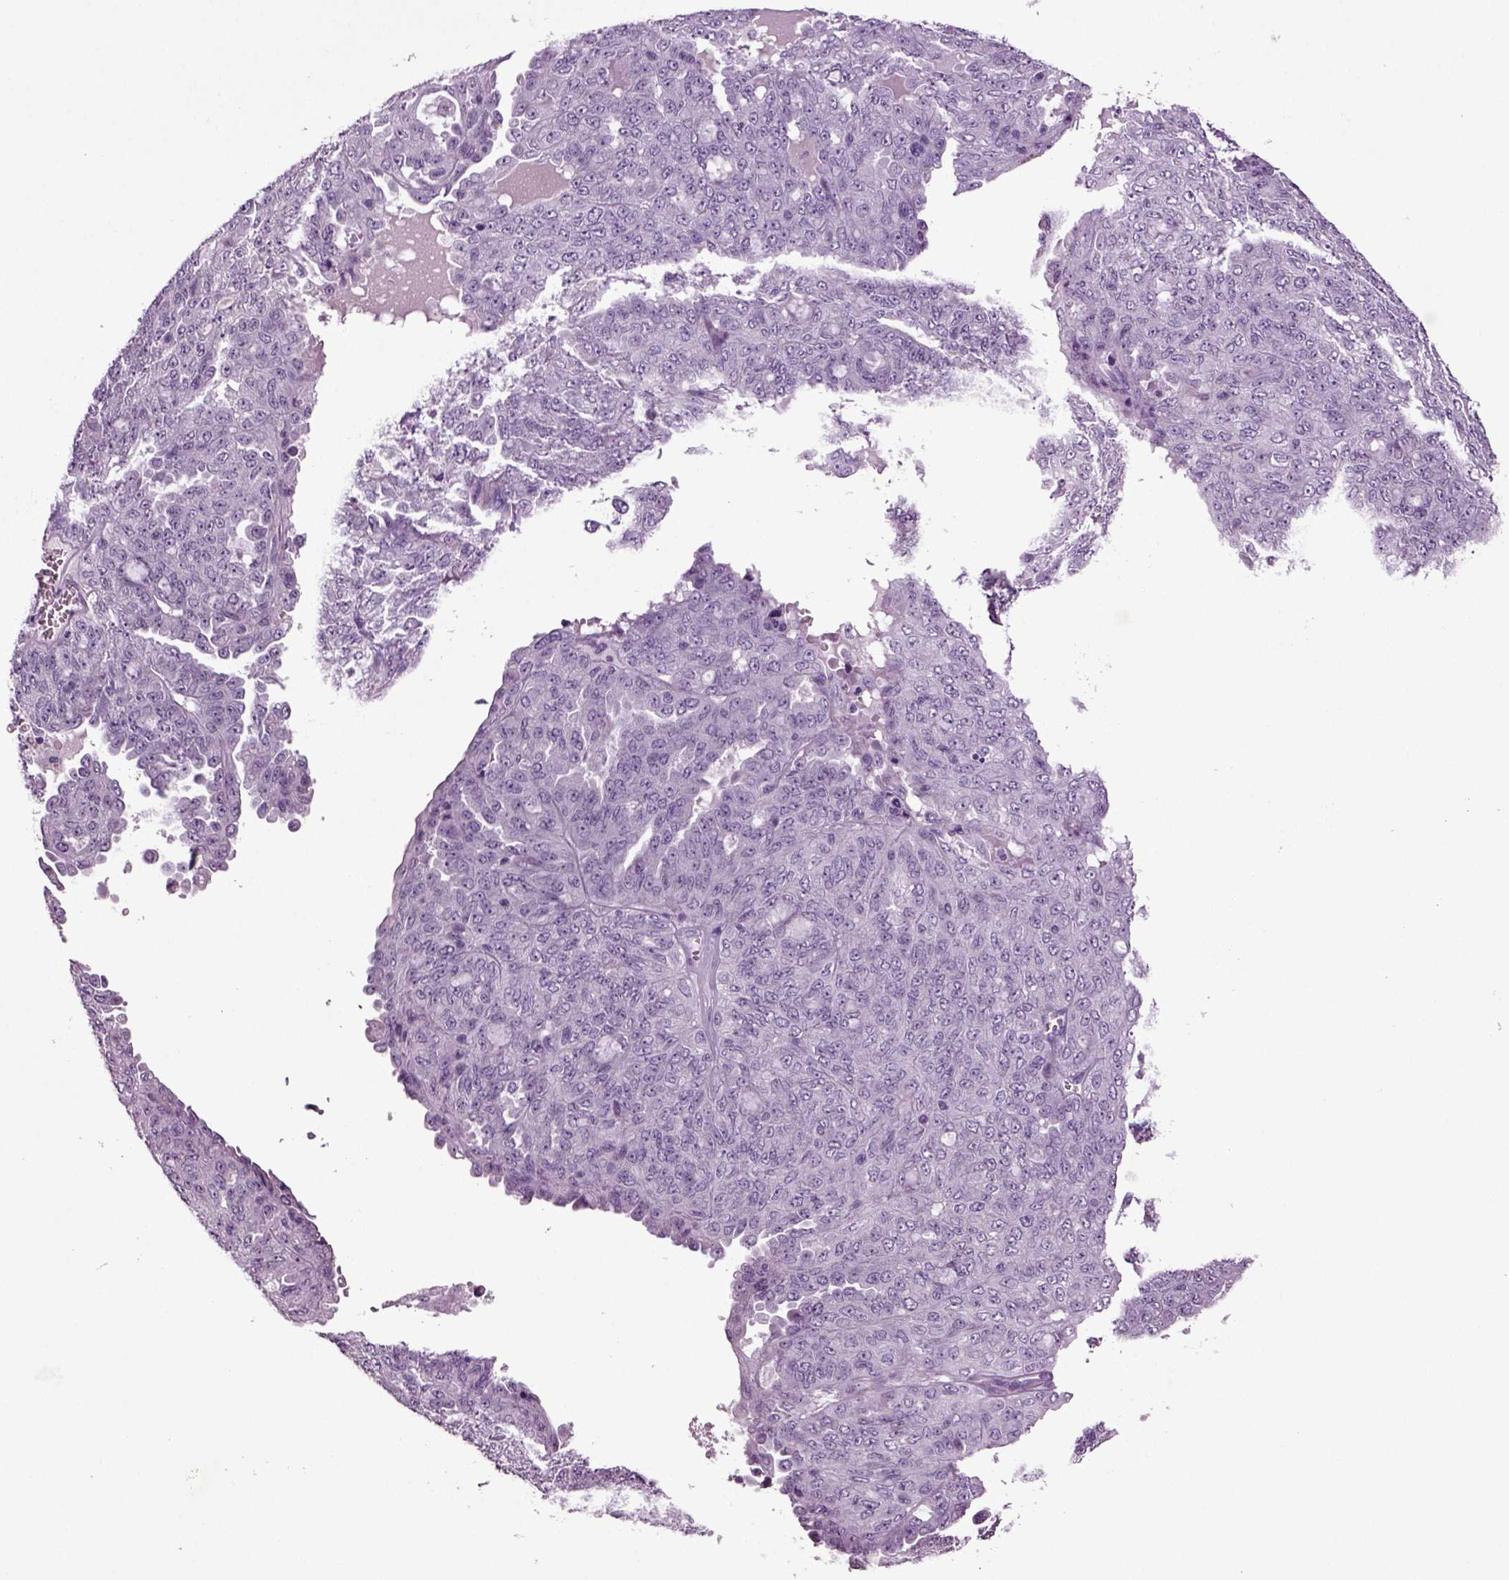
{"staining": {"intensity": "negative", "quantity": "none", "location": "none"}, "tissue": "ovarian cancer", "cell_type": "Tumor cells", "image_type": "cancer", "snomed": [{"axis": "morphology", "description": "Cystadenocarcinoma, serous, NOS"}, {"axis": "topography", "description": "Ovary"}], "caption": "This micrograph is of serous cystadenocarcinoma (ovarian) stained with immunohistochemistry to label a protein in brown with the nuclei are counter-stained blue. There is no positivity in tumor cells. The staining is performed using DAB (3,3'-diaminobenzidine) brown chromogen with nuclei counter-stained in using hematoxylin.", "gene": "SLC17A6", "patient": {"sex": "female", "age": 71}}